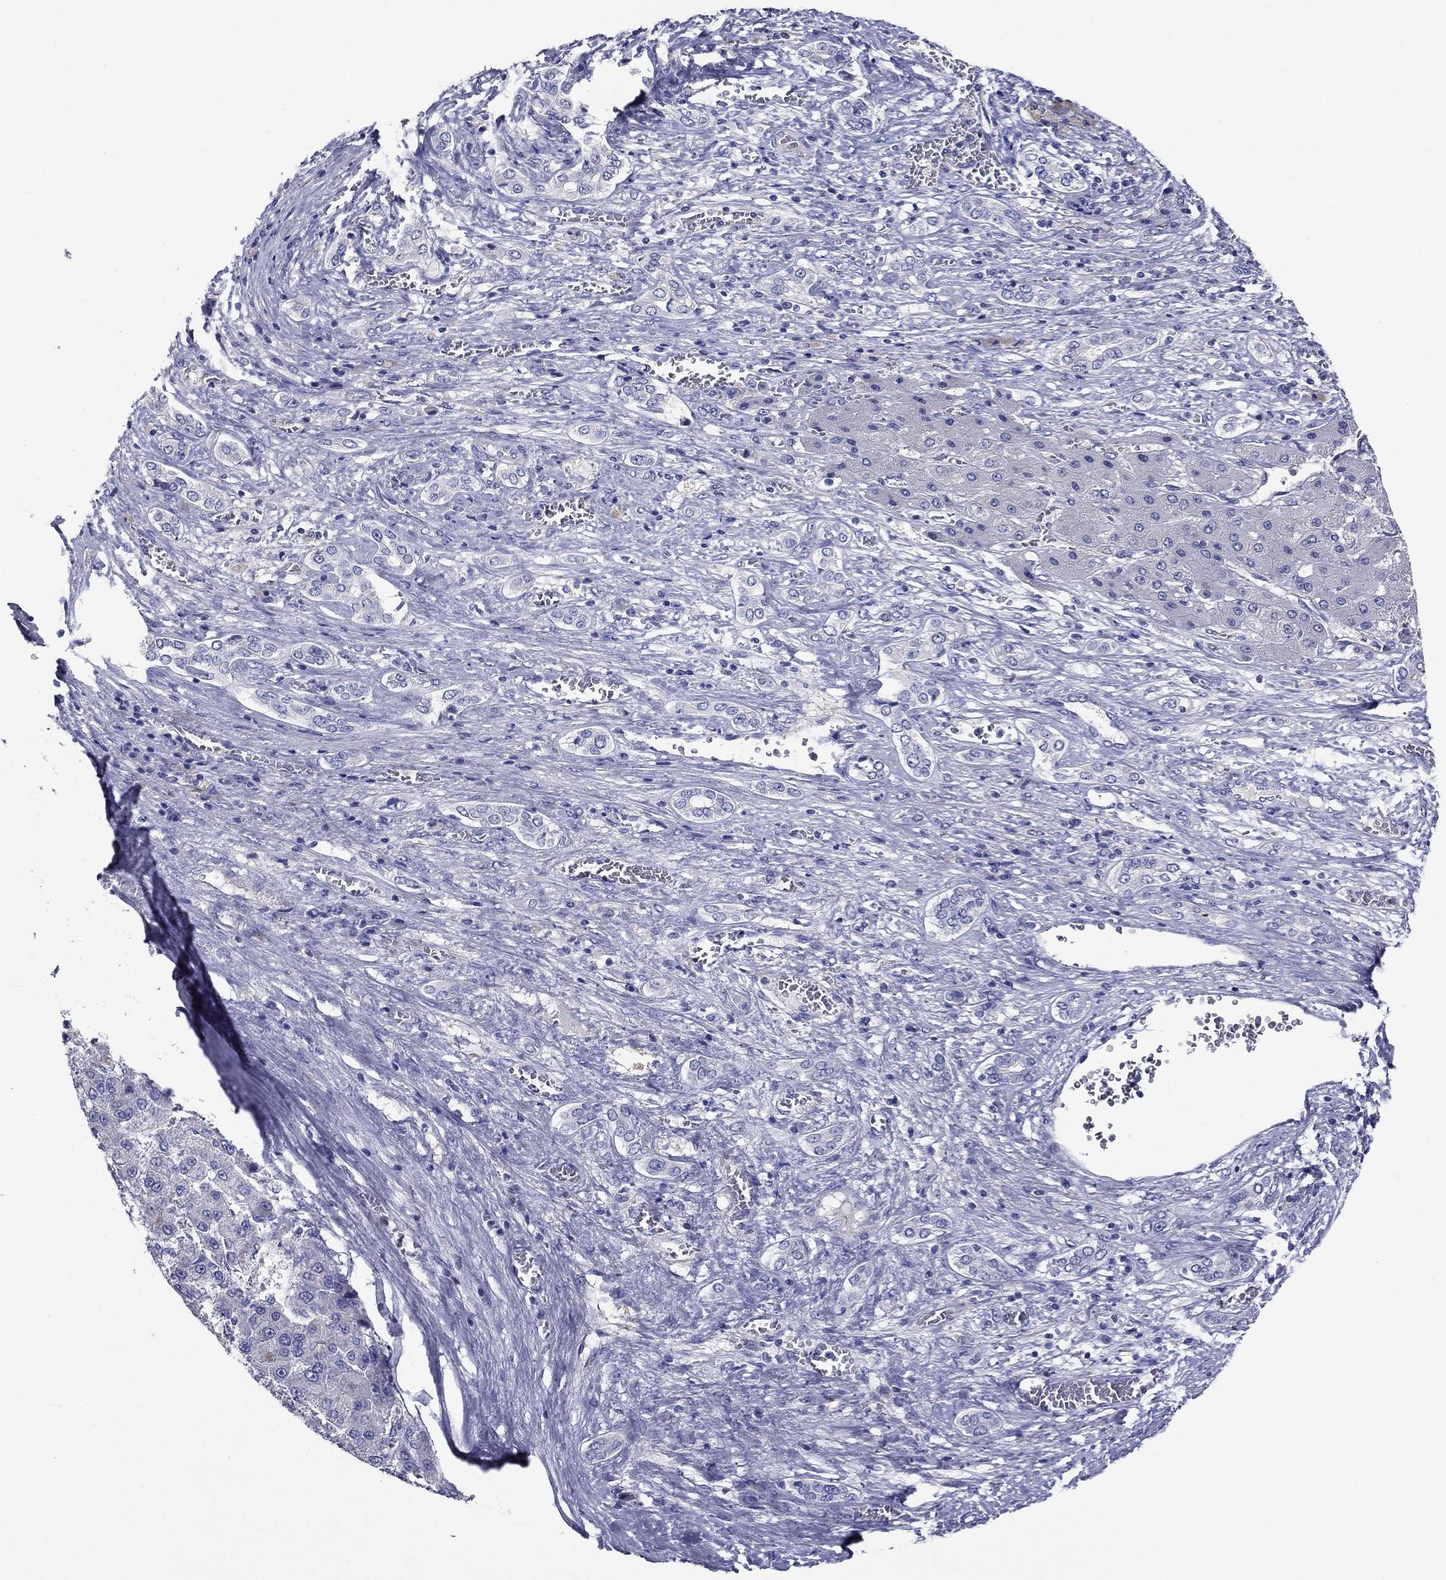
{"staining": {"intensity": "negative", "quantity": "none", "location": "none"}, "tissue": "liver cancer", "cell_type": "Tumor cells", "image_type": "cancer", "snomed": [{"axis": "morphology", "description": "Carcinoma, Hepatocellular, NOS"}, {"axis": "topography", "description": "Liver"}], "caption": "DAB (3,3'-diaminobenzidine) immunohistochemical staining of liver cancer exhibits no significant positivity in tumor cells.", "gene": "CNDP1", "patient": {"sex": "male", "age": 70}}